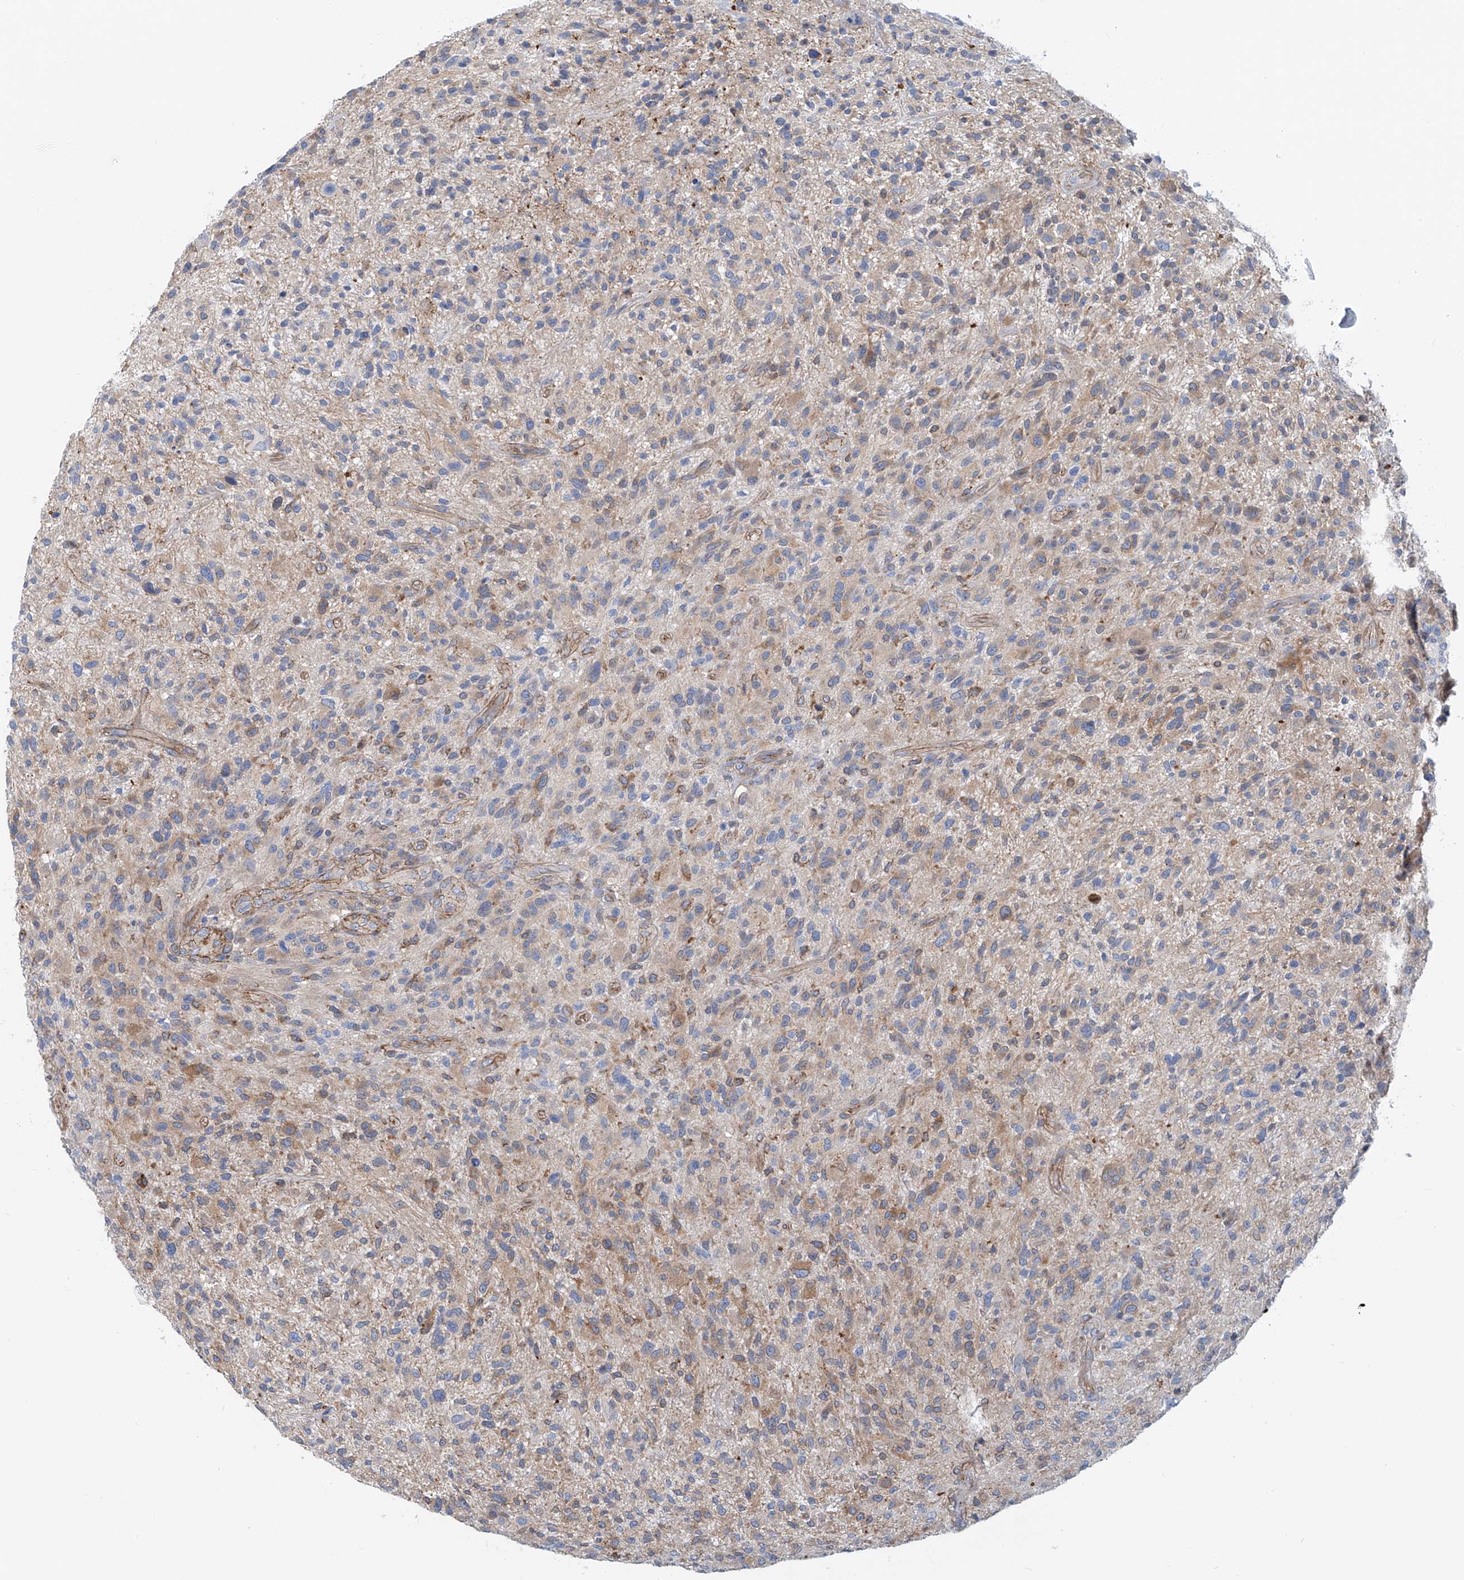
{"staining": {"intensity": "moderate", "quantity": "<25%", "location": "cytoplasmic/membranous"}, "tissue": "glioma", "cell_type": "Tumor cells", "image_type": "cancer", "snomed": [{"axis": "morphology", "description": "Glioma, malignant, High grade"}, {"axis": "topography", "description": "Brain"}], "caption": "Immunohistochemistry image of neoplastic tissue: human glioma stained using immunohistochemistry (IHC) demonstrates low levels of moderate protein expression localized specifically in the cytoplasmic/membranous of tumor cells, appearing as a cytoplasmic/membranous brown color.", "gene": "TNN", "patient": {"sex": "male", "age": 47}}